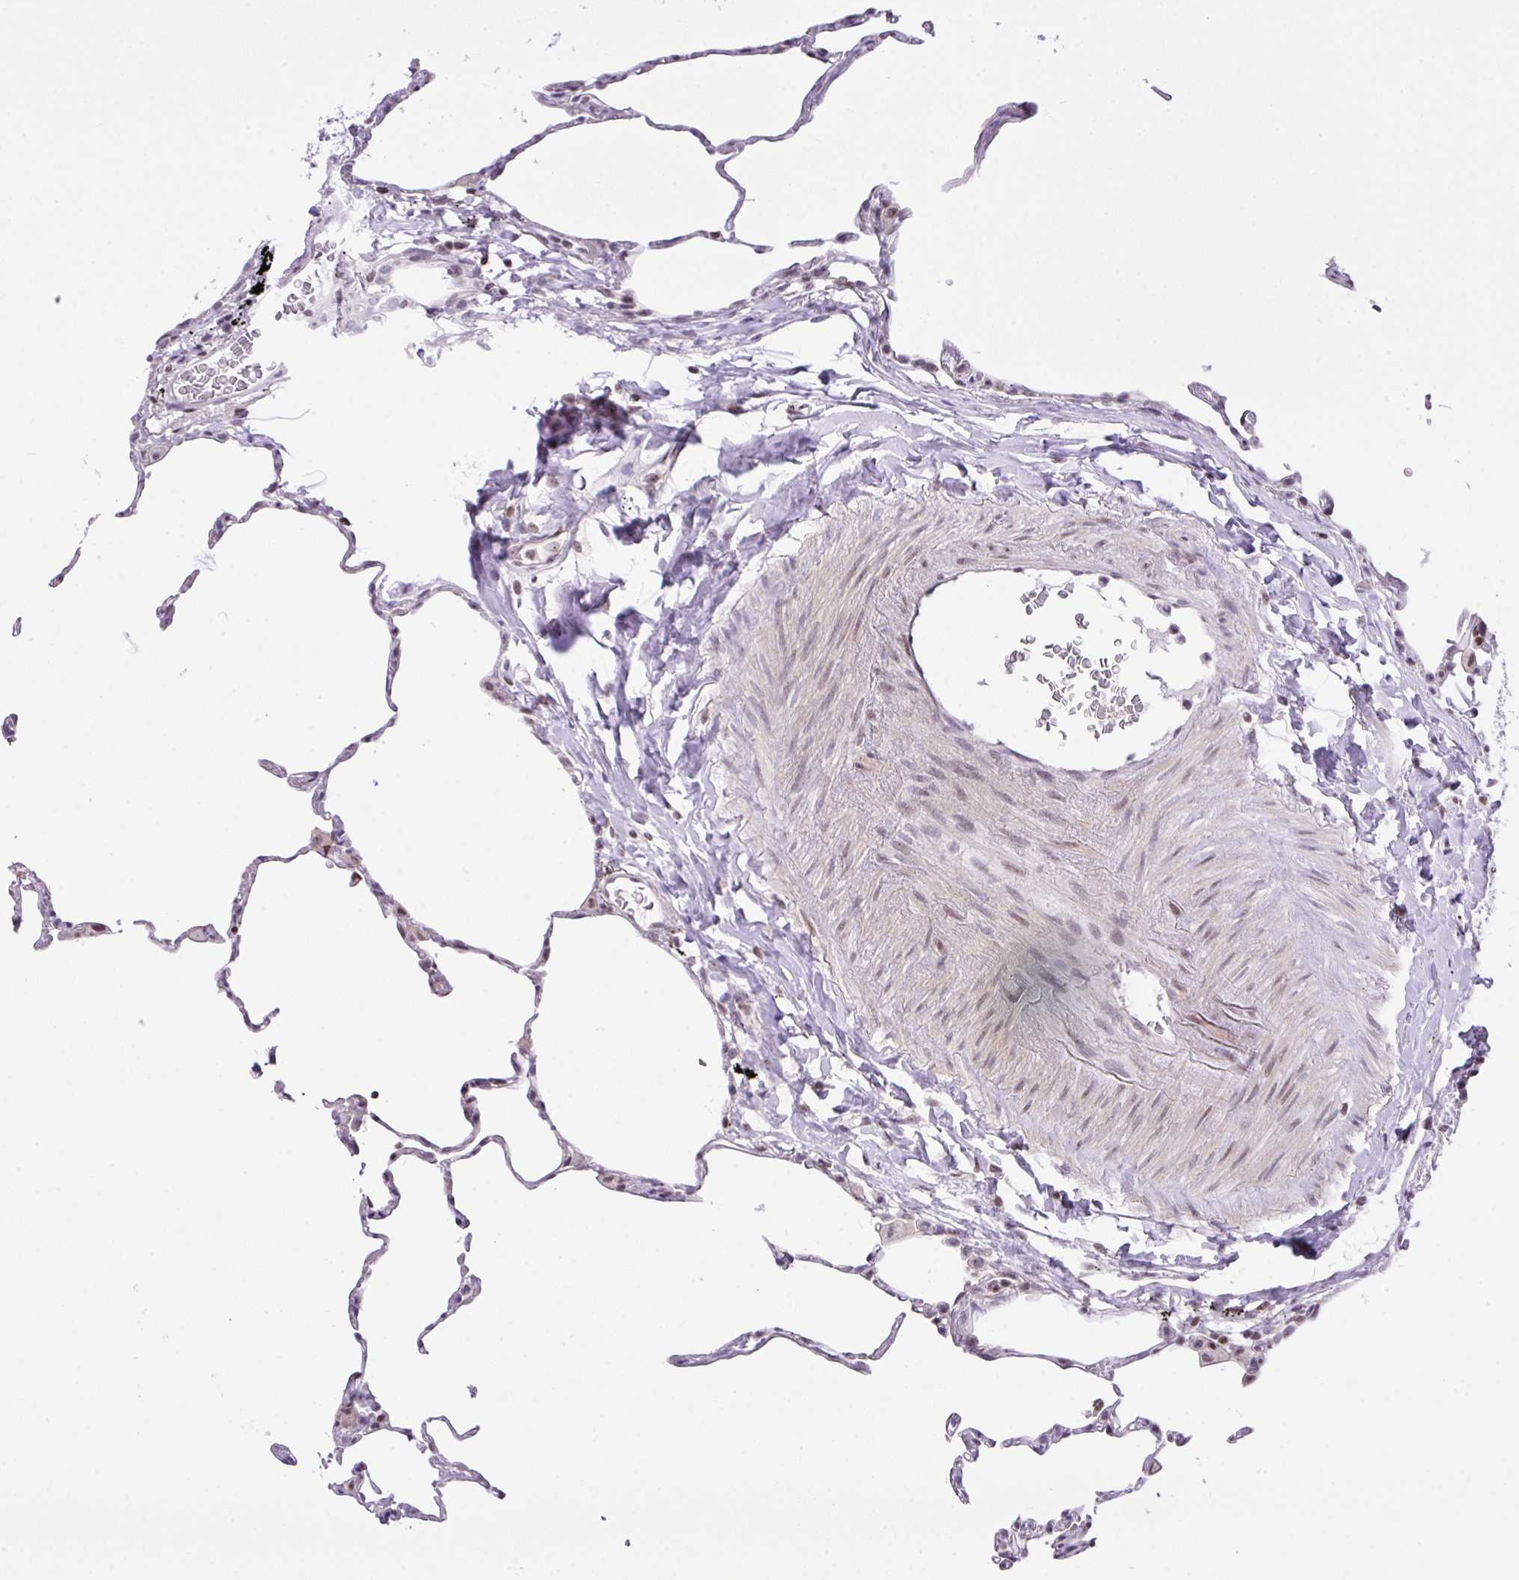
{"staining": {"intensity": "negative", "quantity": "none", "location": "none"}, "tissue": "lung", "cell_type": "Alveolar cells", "image_type": "normal", "snomed": [{"axis": "morphology", "description": "Normal tissue, NOS"}, {"axis": "topography", "description": "Lung"}], "caption": "Unremarkable lung was stained to show a protein in brown. There is no significant staining in alveolar cells. The staining is performed using DAB brown chromogen with nuclei counter-stained in using hematoxylin.", "gene": "CCDC137", "patient": {"sex": "female", "age": 57}}